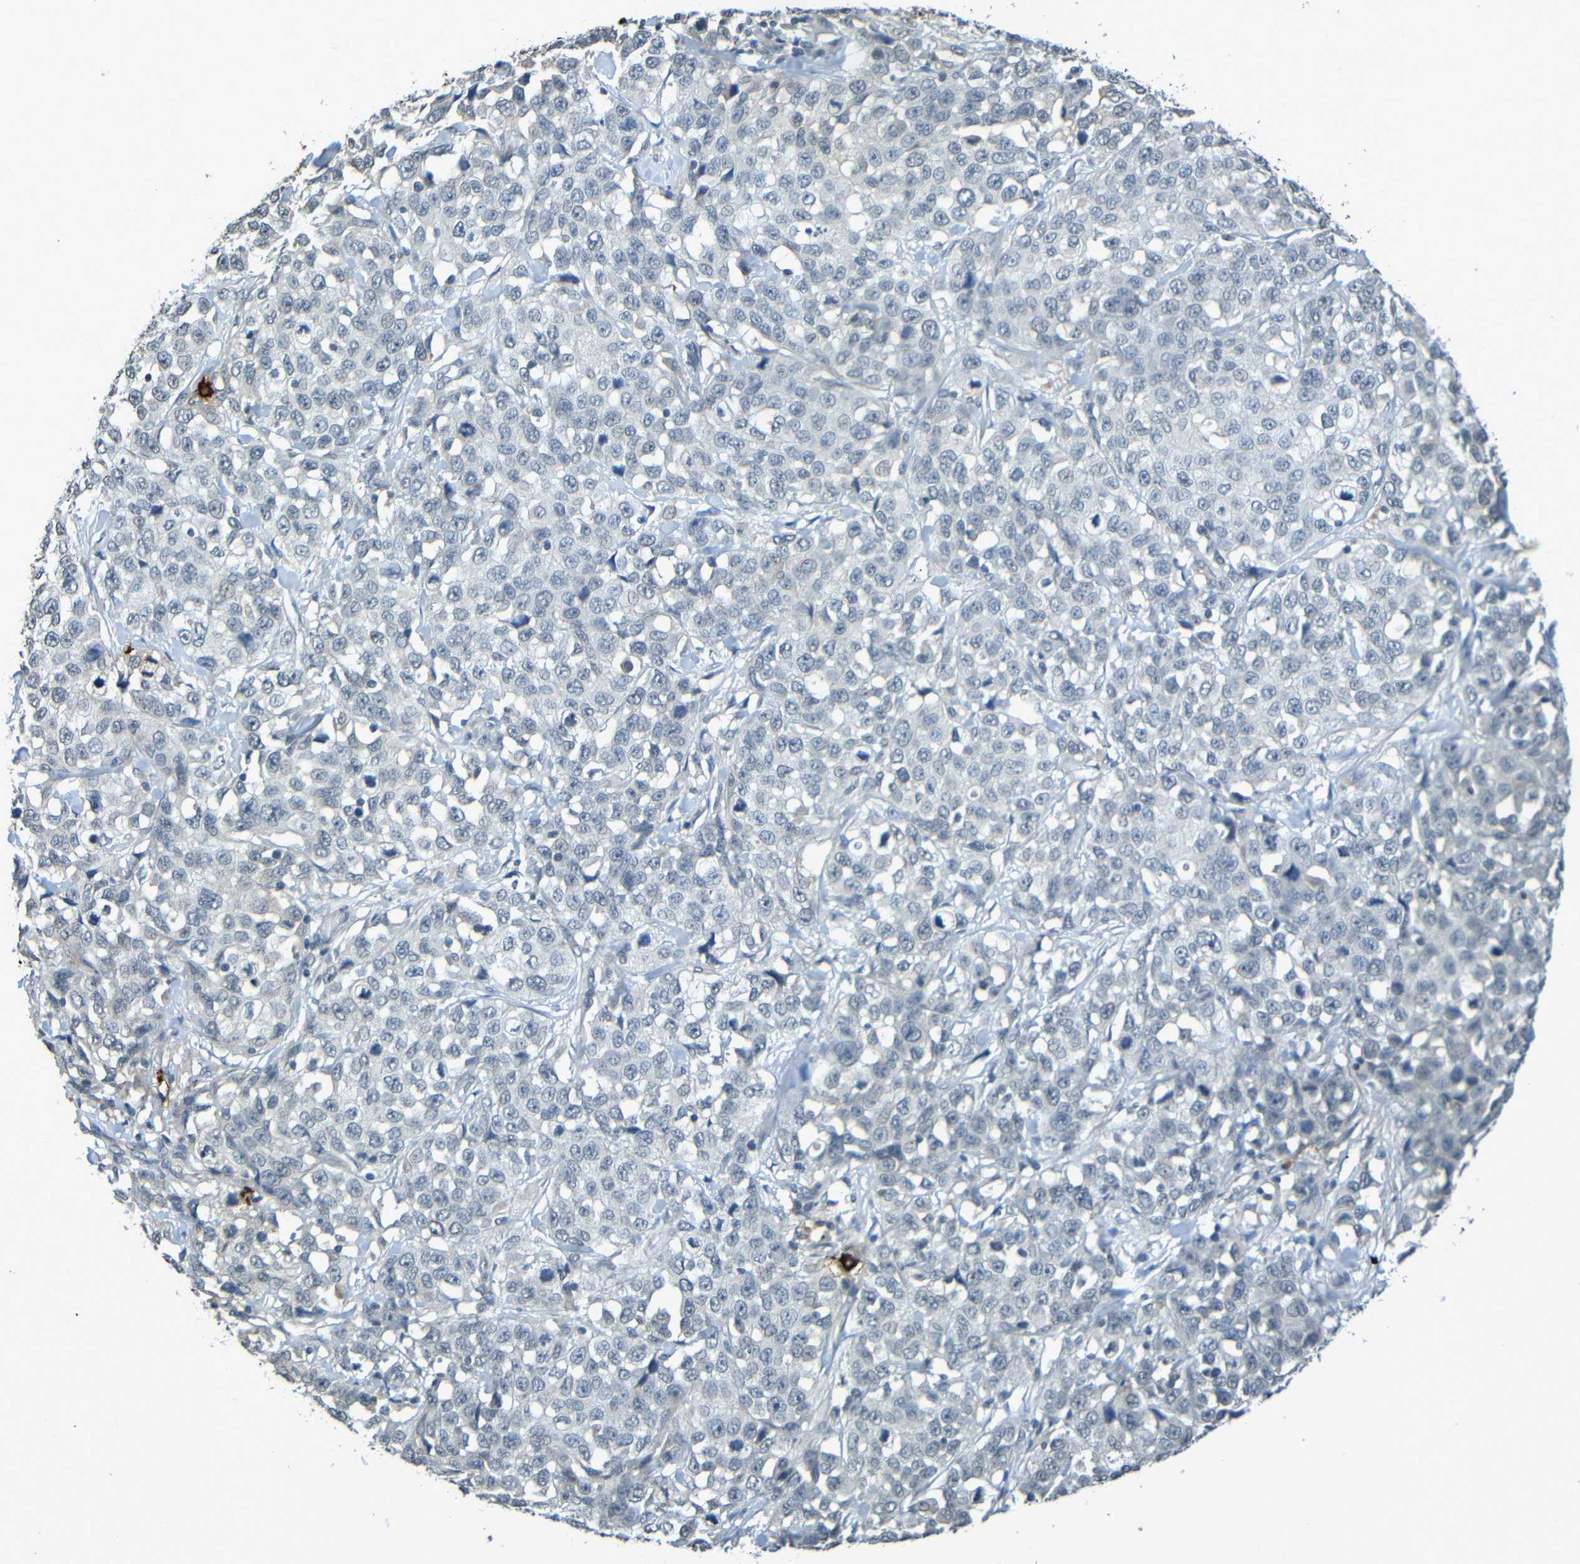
{"staining": {"intensity": "negative", "quantity": "none", "location": "none"}, "tissue": "stomach cancer", "cell_type": "Tumor cells", "image_type": "cancer", "snomed": [{"axis": "morphology", "description": "Normal tissue, NOS"}, {"axis": "morphology", "description": "Adenocarcinoma, NOS"}, {"axis": "topography", "description": "Stomach"}], "caption": "Stomach cancer (adenocarcinoma) was stained to show a protein in brown. There is no significant expression in tumor cells. (DAB immunohistochemistry with hematoxylin counter stain).", "gene": "C3AR1", "patient": {"sex": "male", "age": 48}}